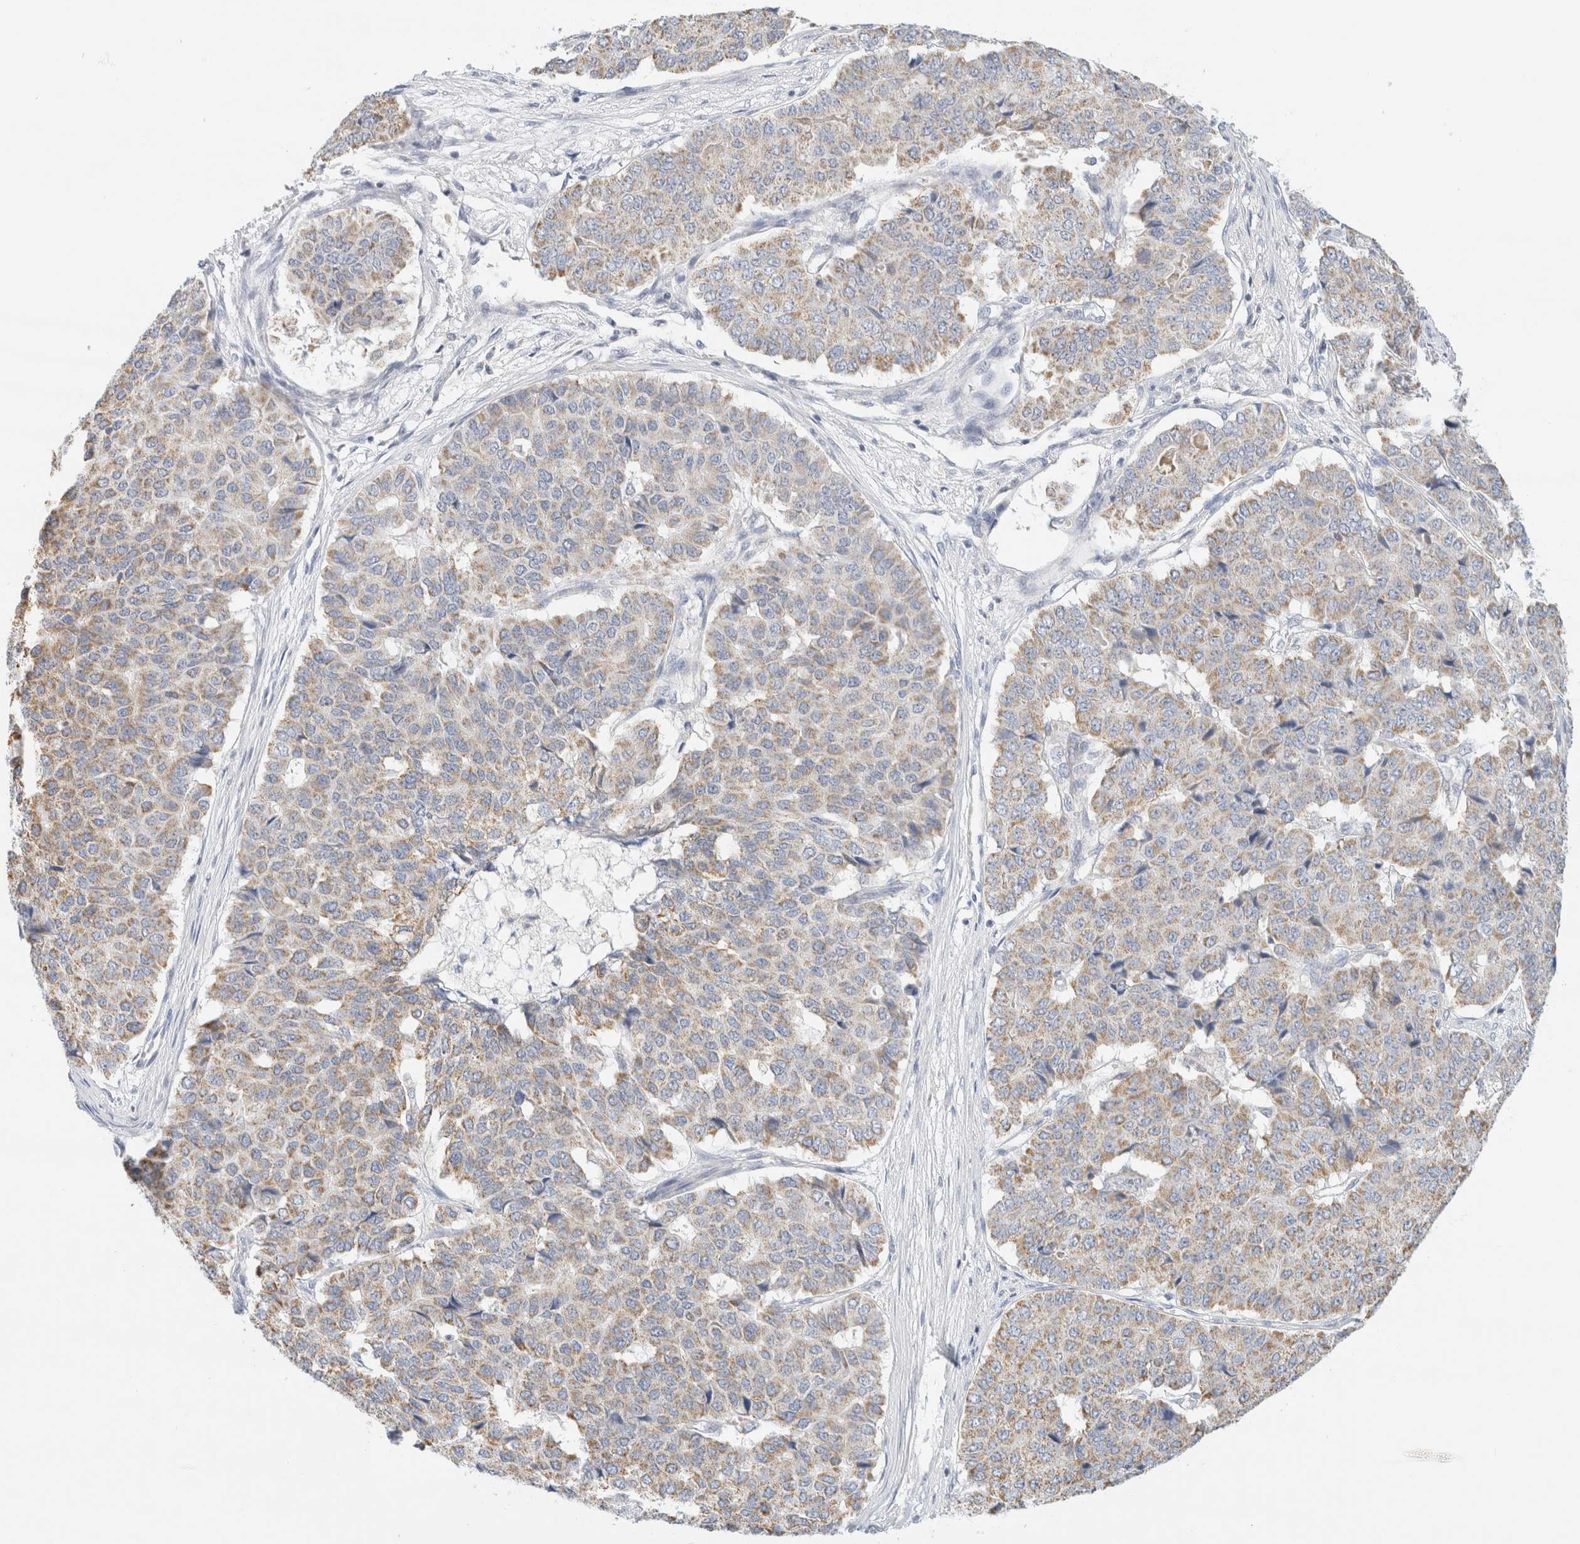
{"staining": {"intensity": "weak", "quantity": ">75%", "location": "cytoplasmic/membranous"}, "tissue": "pancreatic cancer", "cell_type": "Tumor cells", "image_type": "cancer", "snomed": [{"axis": "morphology", "description": "Adenocarcinoma, NOS"}, {"axis": "topography", "description": "Pancreas"}], "caption": "Protein analysis of adenocarcinoma (pancreatic) tissue shows weak cytoplasmic/membranous positivity in about >75% of tumor cells. The staining was performed using DAB (3,3'-diaminobenzidine), with brown indicating positive protein expression. Nuclei are stained blue with hematoxylin.", "gene": "HDHD3", "patient": {"sex": "male", "age": 50}}